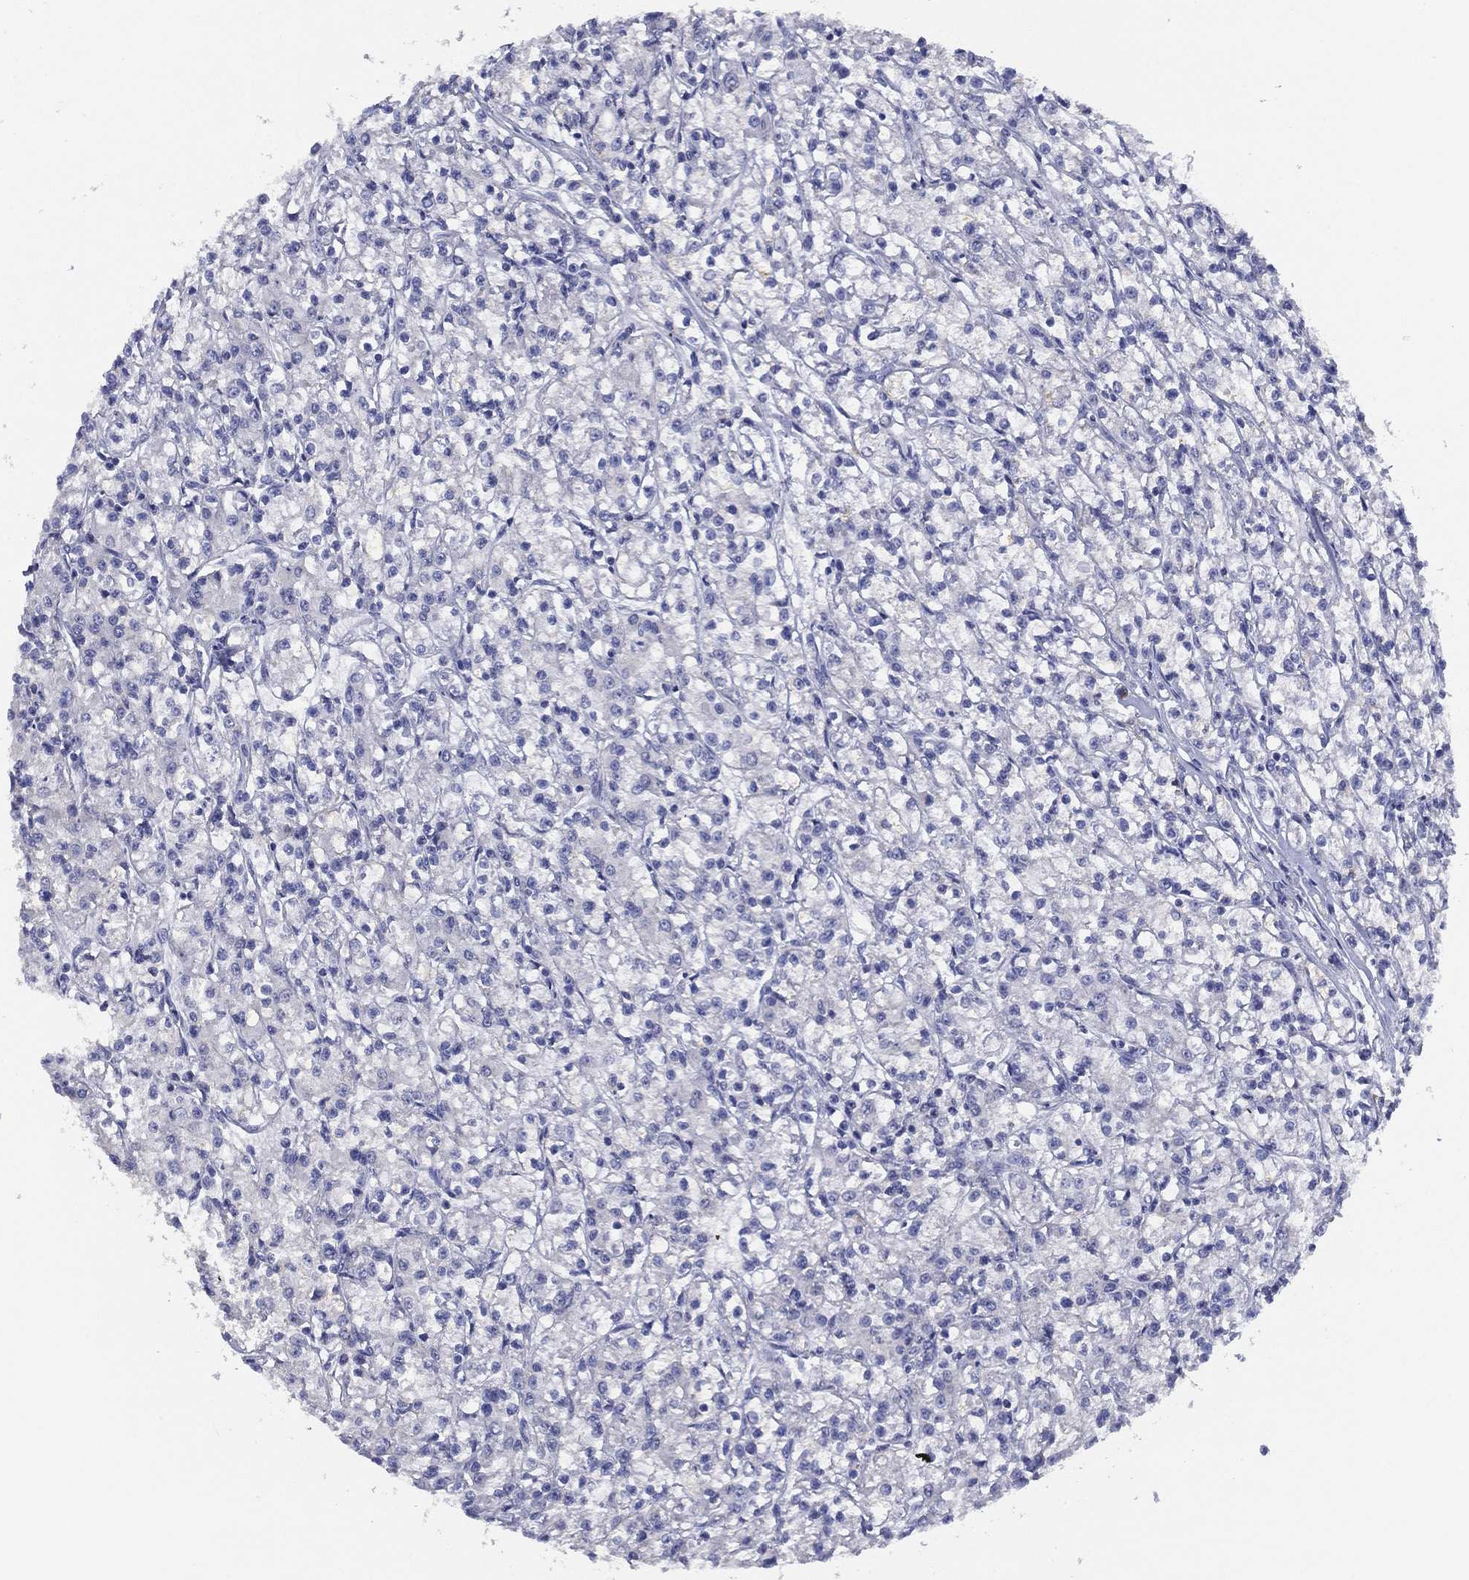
{"staining": {"intensity": "negative", "quantity": "none", "location": "none"}, "tissue": "renal cancer", "cell_type": "Tumor cells", "image_type": "cancer", "snomed": [{"axis": "morphology", "description": "Adenocarcinoma, NOS"}, {"axis": "topography", "description": "Kidney"}], "caption": "IHC photomicrograph of human renal cancer (adenocarcinoma) stained for a protein (brown), which displays no positivity in tumor cells. (Brightfield microscopy of DAB IHC at high magnification).", "gene": "SLC13A4", "patient": {"sex": "female", "age": 59}}